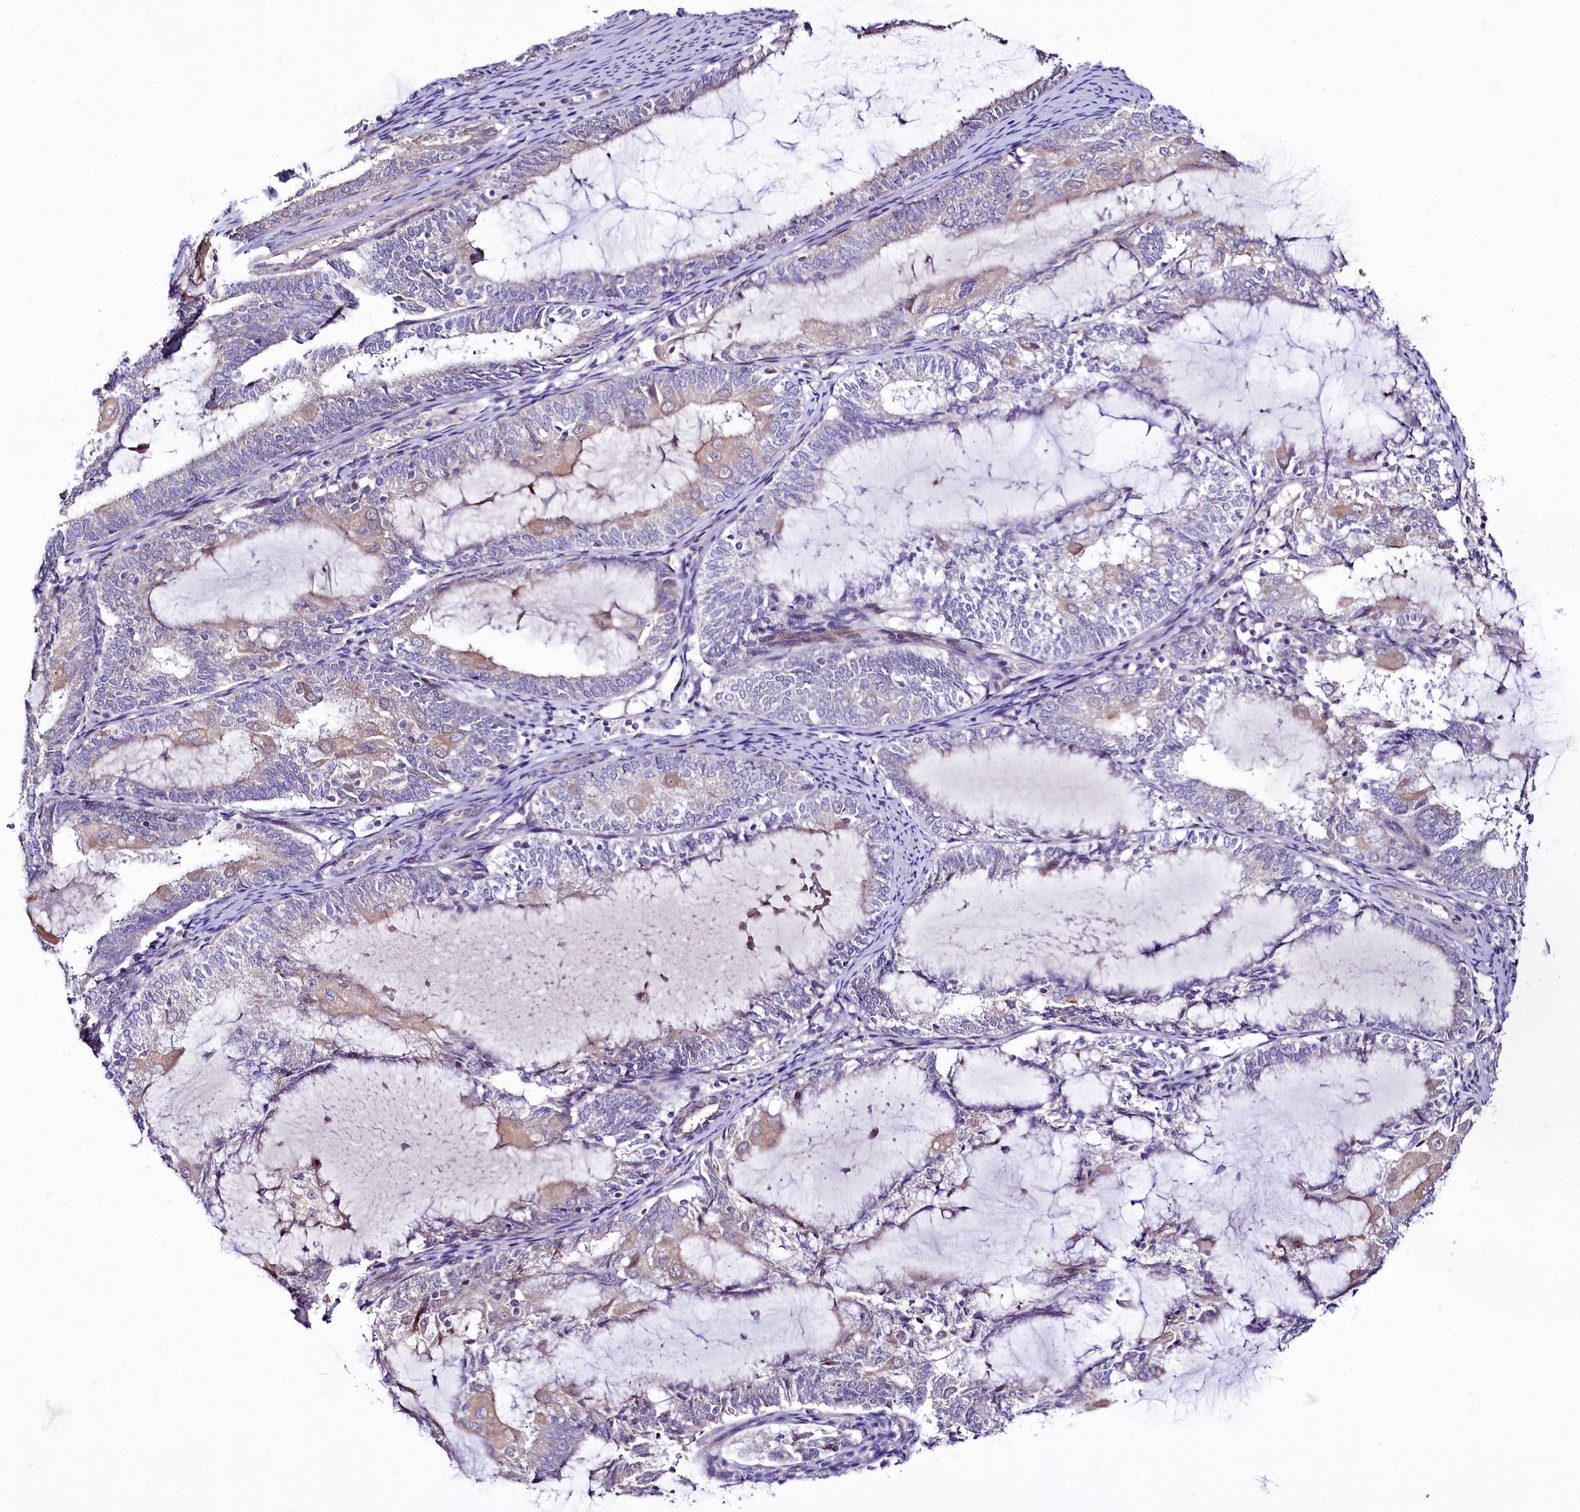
{"staining": {"intensity": "moderate", "quantity": "<25%", "location": "cytoplasmic/membranous"}, "tissue": "endometrial cancer", "cell_type": "Tumor cells", "image_type": "cancer", "snomed": [{"axis": "morphology", "description": "Adenocarcinoma, NOS"}, {"axis": "topography", "description": "Endometrium"}], "caption": "Brown immunohistochemical staining in endometrial cancer (adenocarcinoma) displays moderate cytoplasmic/membranous staining in approximately <25% of tumor cells. (IHC, brightfield microscopy, high magnification).", "gene": "ZC3H12C", "patient": {"sex": "female", "age": 81}}